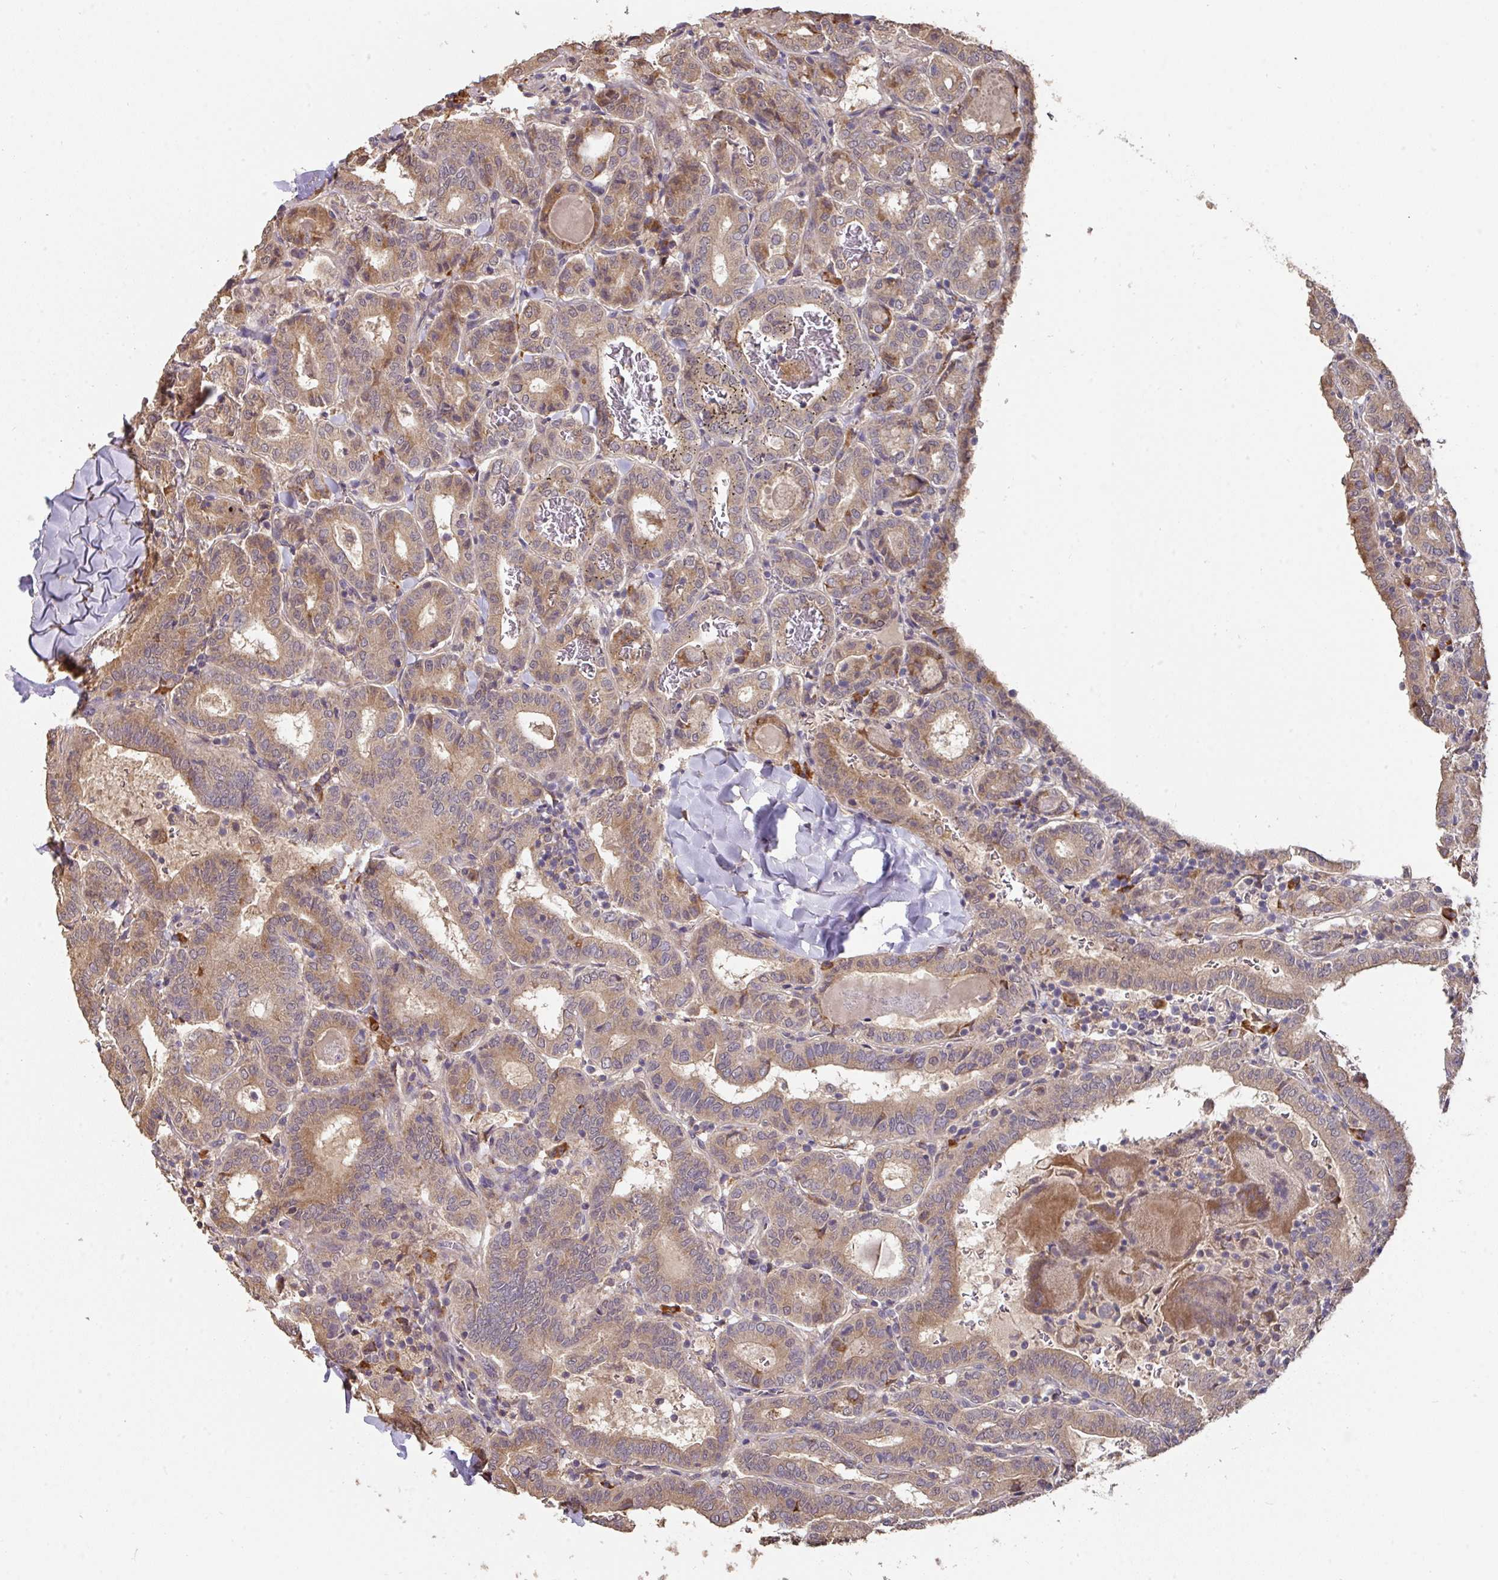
{"staining": {"intensity": "moderate", "quantity": "25%-75%", "location": "cytoplasmic/membranous"}, "tissue": "thyroid cancer", "cell_type": "Tumor cells", "image_type": "cancer", "snomed": [{"axis": "morphology", "description": "Papillary adenocarcinoma, NOS"}, {"axis": "topography", "description": "Thyroid gland"}], "caption": "There is medium levels of moderate cytoplasmic/membranous positivity in tumor cells of thyroid papillary adenocarcinoma, as demonstrated by immunohistochemical staining (brown color).", "gene": "ACVR2B", "patient": {"sex": "female", "age": 72}}